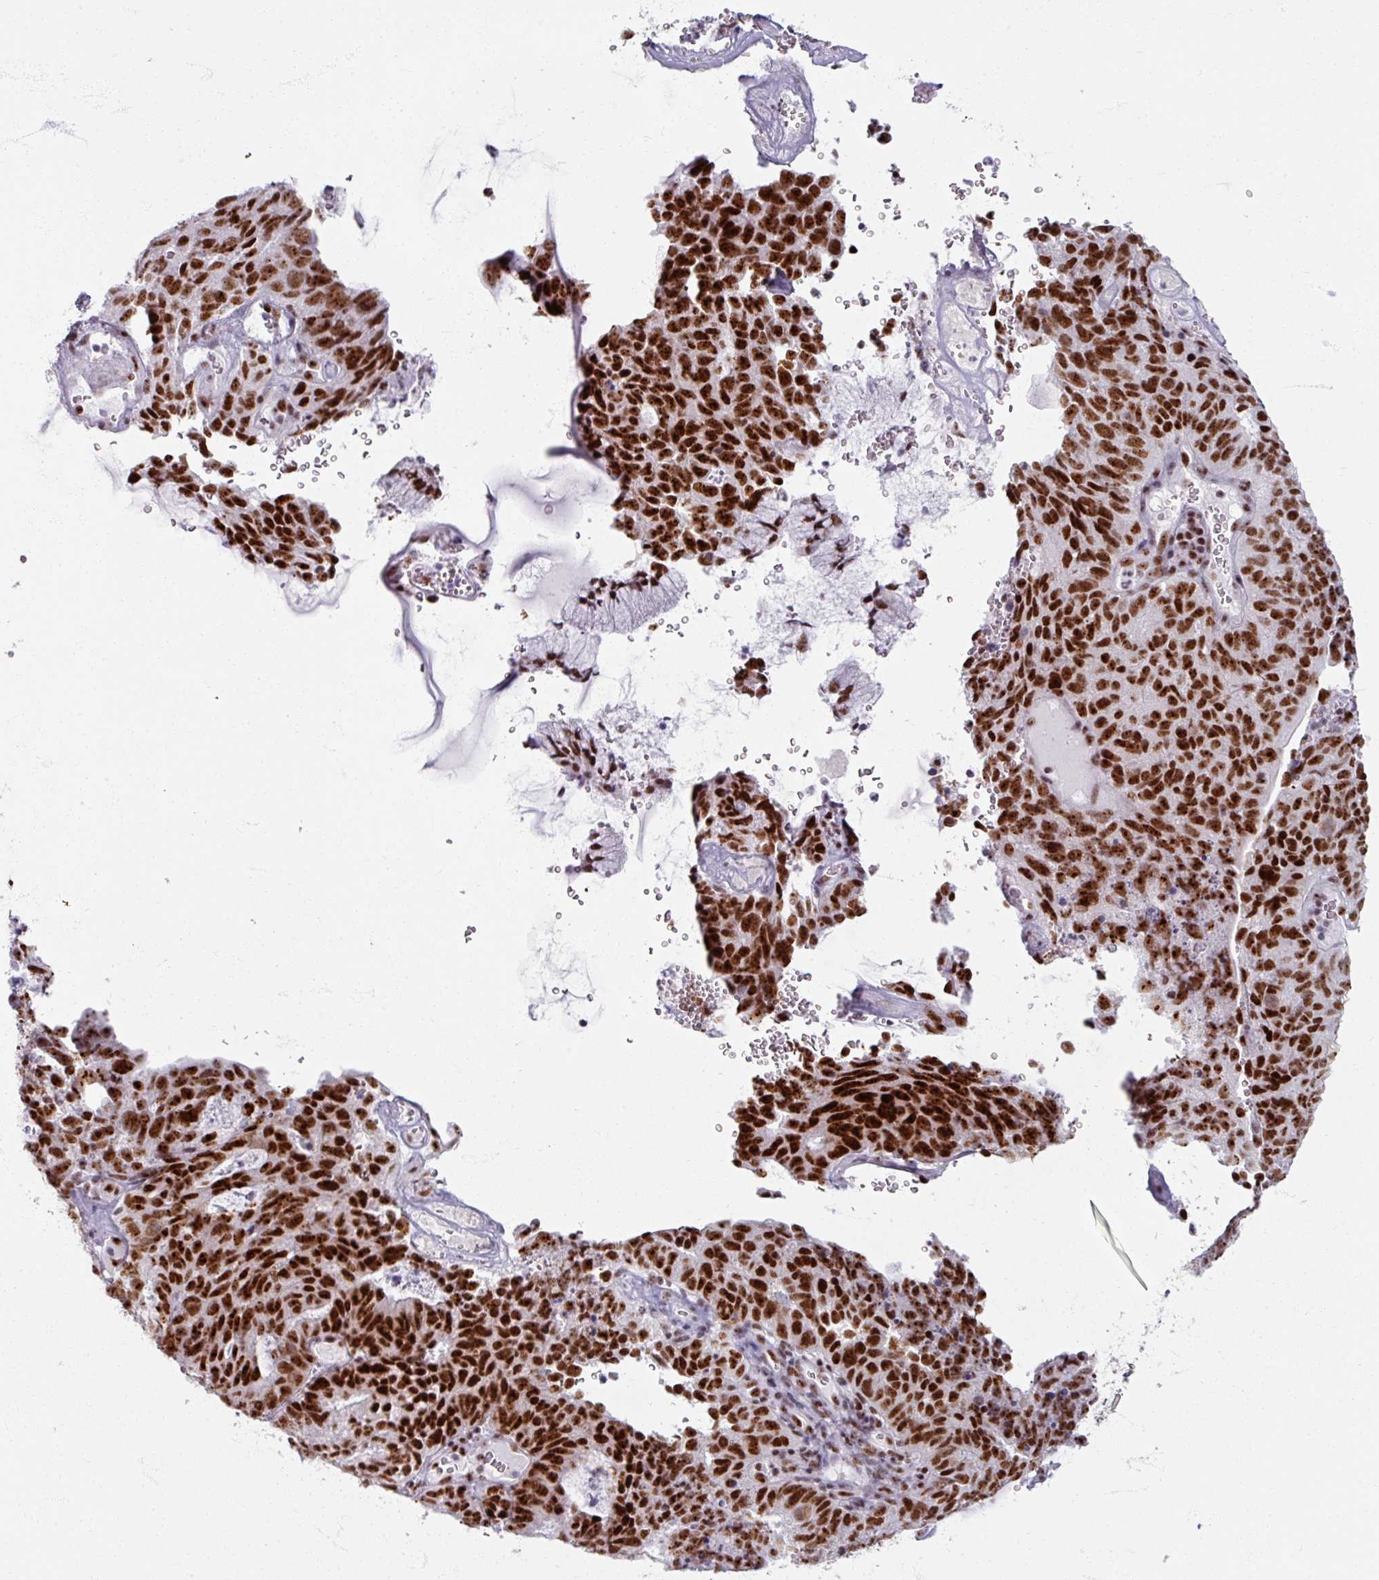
{"staining": {"intensity": "strong", "quantity": ">75%", "location": "nuclear"}, "tissue": "cervical cancer", "cell_type": "Tumor cells", "image_type": "cancer", "snomed": [{"axis": "morphology", "description": "Adenocarcinoma, NOS"}, {"axis": "topography", "description": "Cervix"}], "caption": "The immunohistochemical stain highlights strong nuclear staining in tumor cells of adenocarcinoma (cervical) tissue. The protein is shown in brown color, while the nuclei are stained blue.", "gene": "ADAR", "patient": {"sex": "female", "age": 38}}